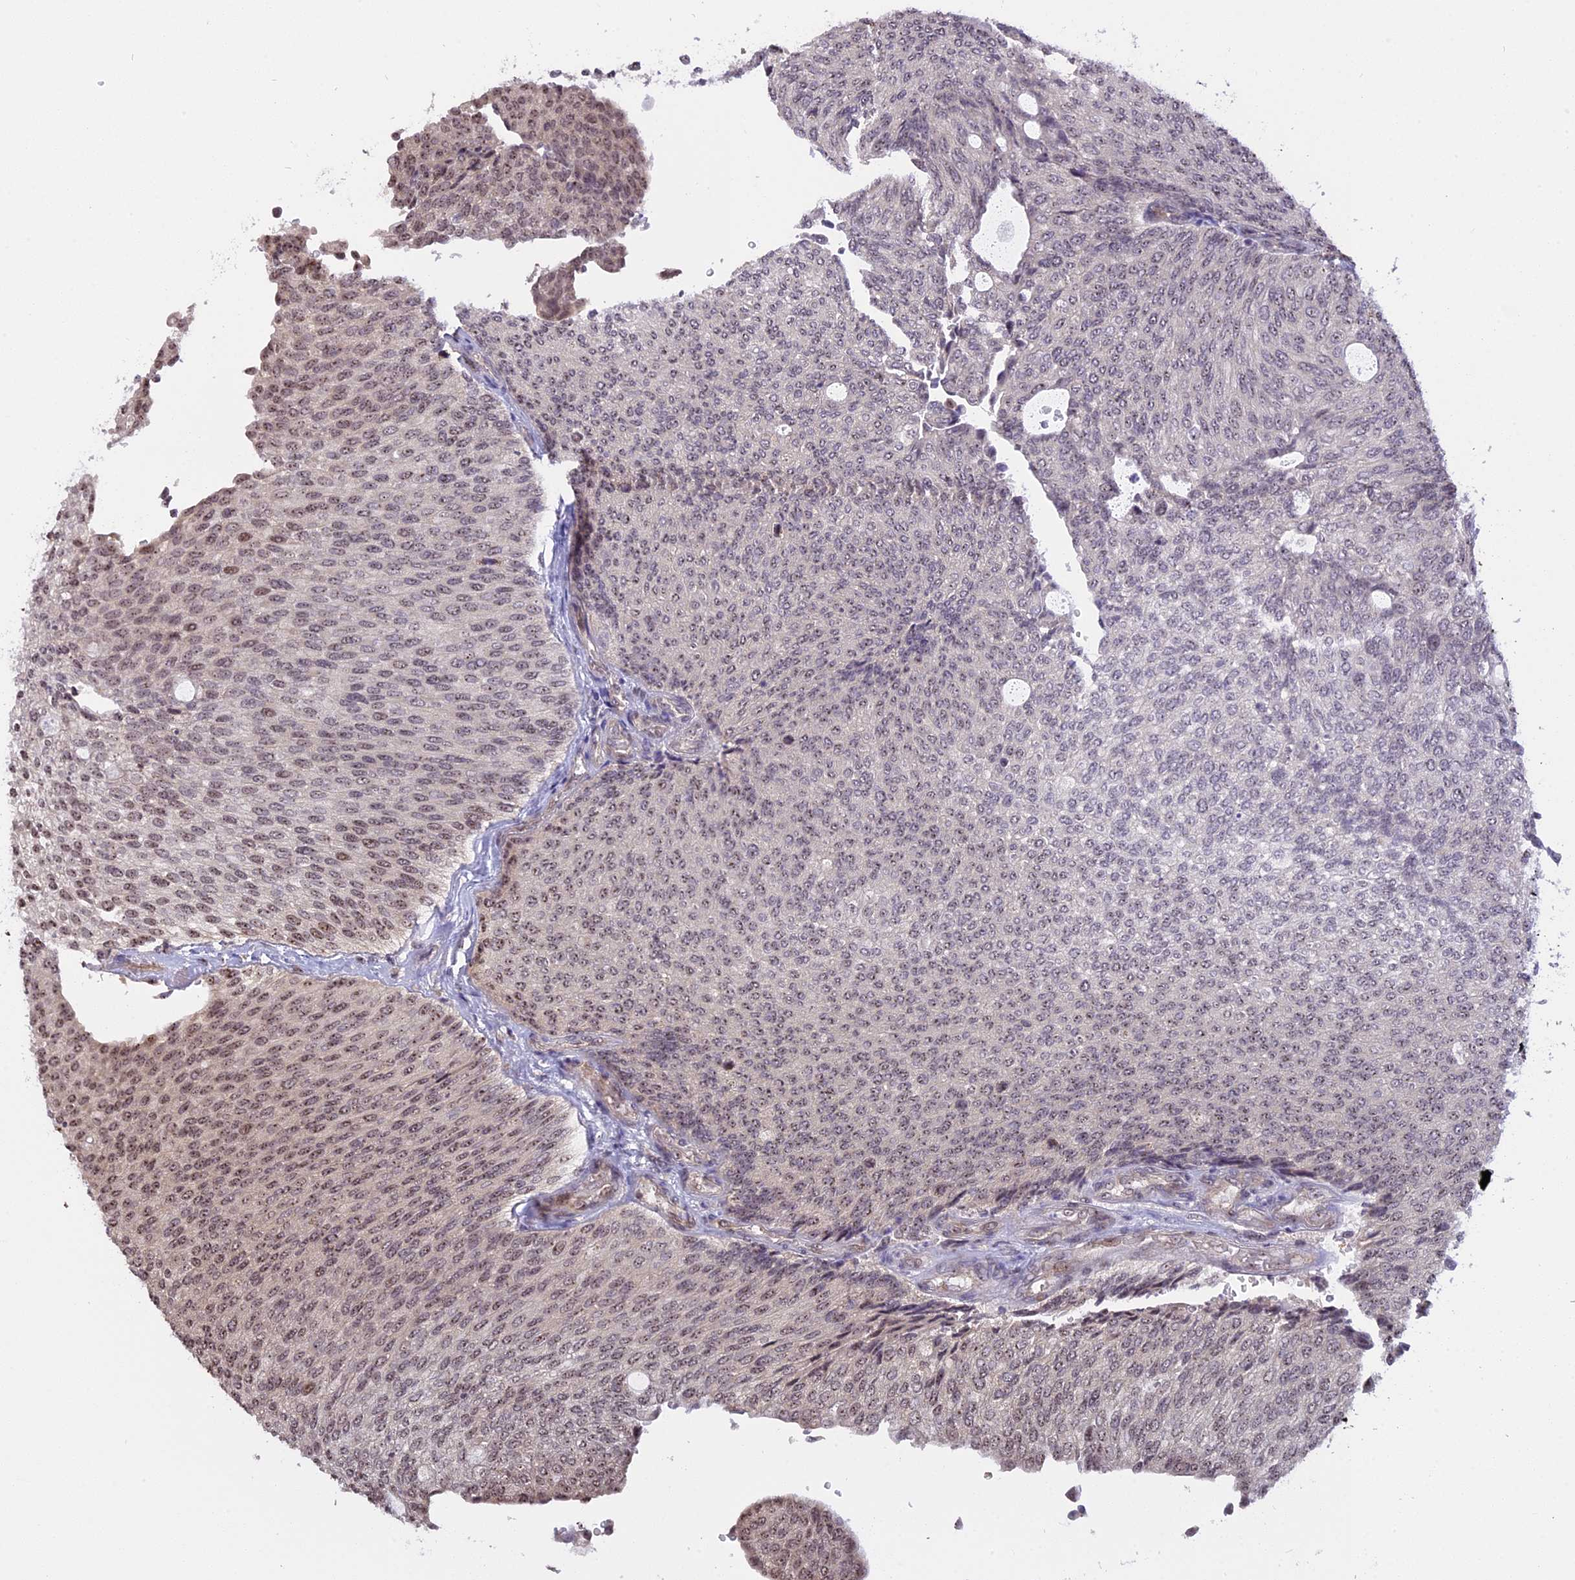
{"staining": {"intensity": "weak", "quantity": "25%-75%", "location": "nuclear"}, "tissue": "urothelial cancer", "cell_type": "Tumor cells", "image_type": "cancer", "snomed": [{"axis": "morphology", "description": "Urothelial carcinoma, Low grade"}, {"axis": "topography", "description": "Urinary bladder"}], "caption": "Low-grade urothelial carcinoma stained with immunohistochemistry demonstrates weak nuclear staining in approximately 25%-75% of tumor cells.", "gene": "MGA", "patient": {"sex": "female", "age": 79}}